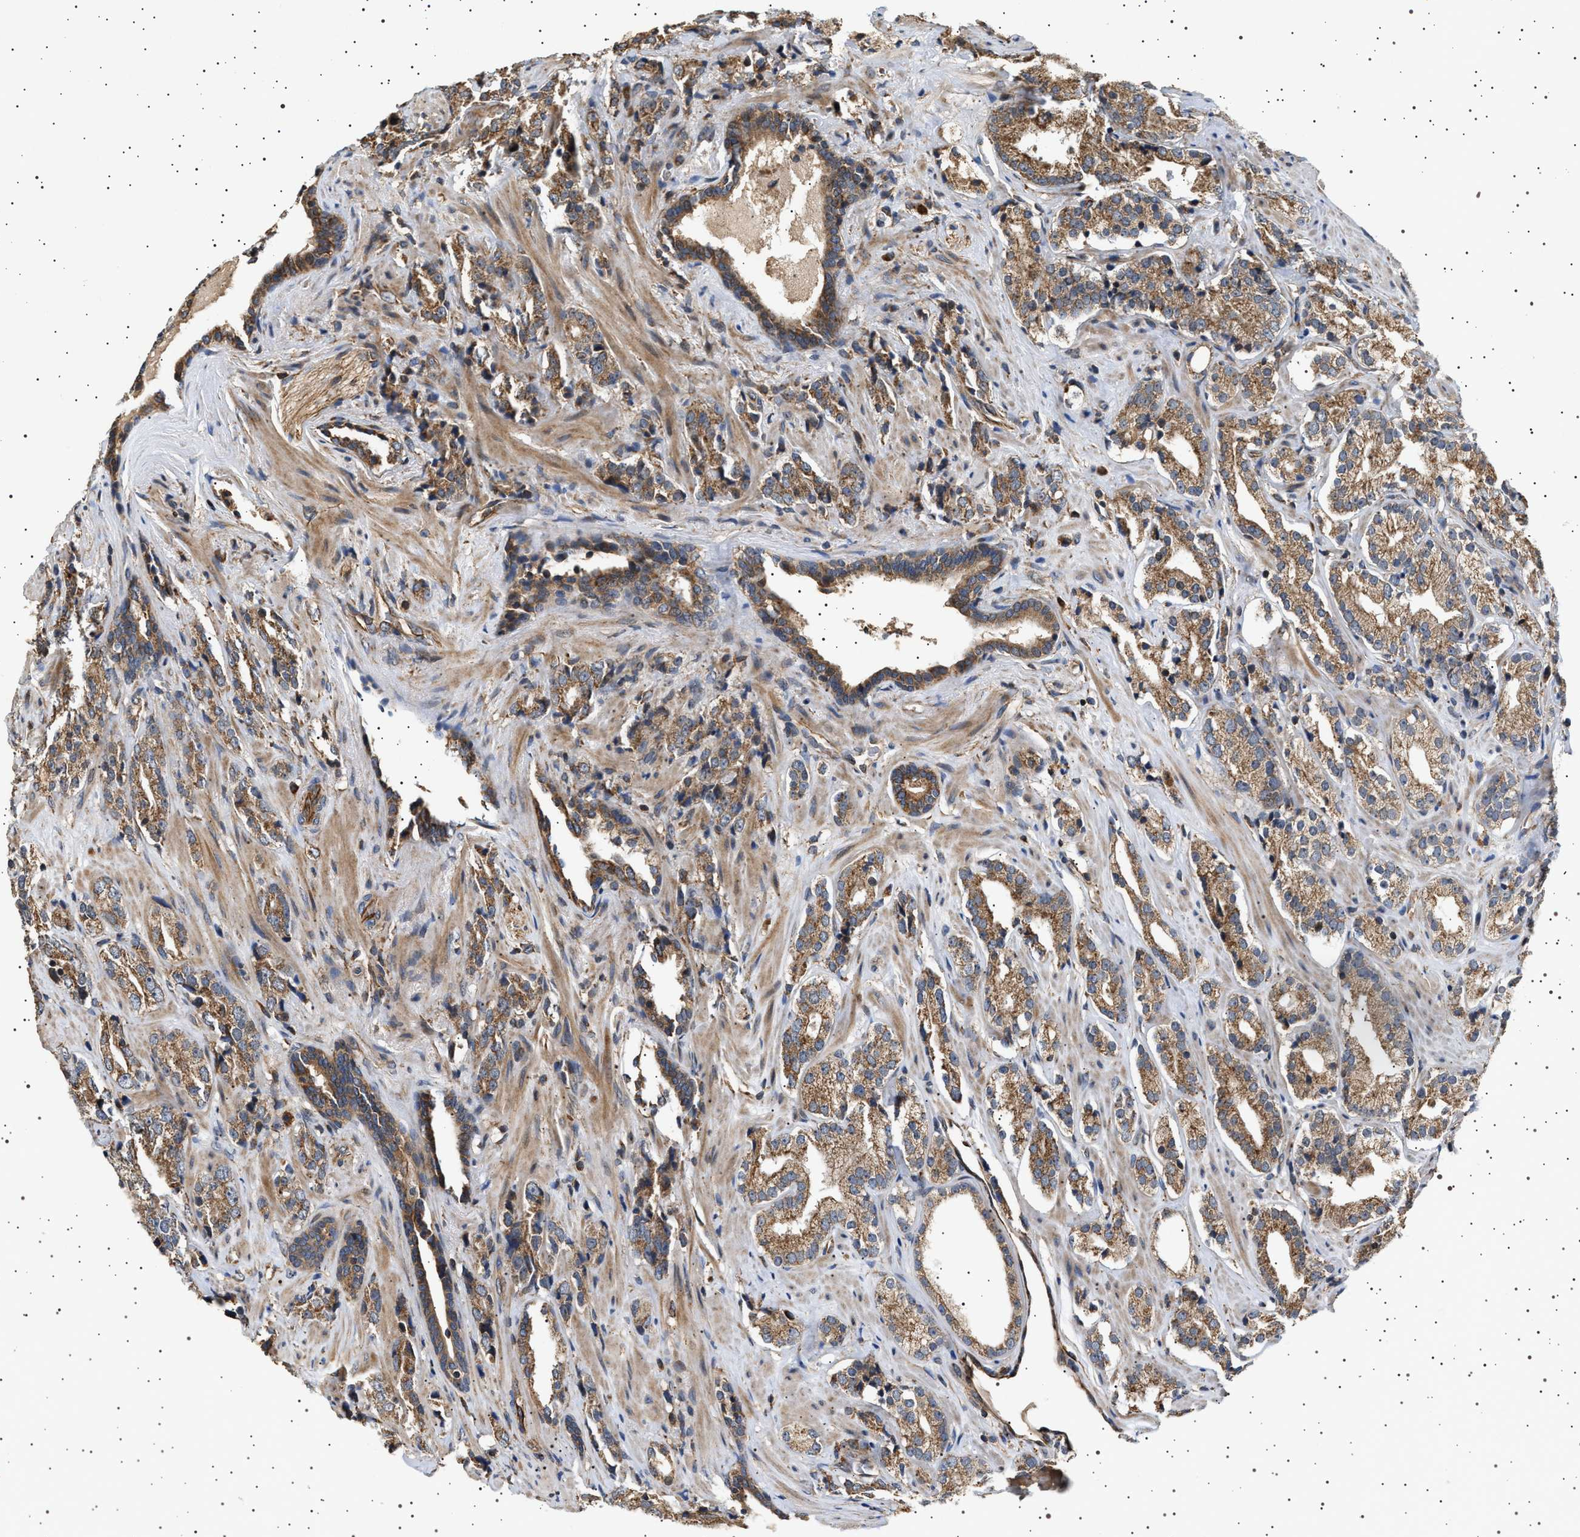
{"staining": {"intensity": "moderate", "quantity": ">75%", "location": "cytoplasmic/membranous"}, "tissue": "prostate cancer", "cell_type": "Tumor cells", "image_type": "cancer", "snomed": [{"axis": "morphology", "description": "Adenocarcinoma, High grade"}, {"axis": "topography", "description": "Prostate"}], "caption": "Protein expression analysis of prostate cancer (high-grade adenocarcinoma) displays moderate cytoplasmic/membranous positivity in approximately >75% of tumor cells.", "gene": "TRUB2", "patient": {"sex": "male", "age": 71}}